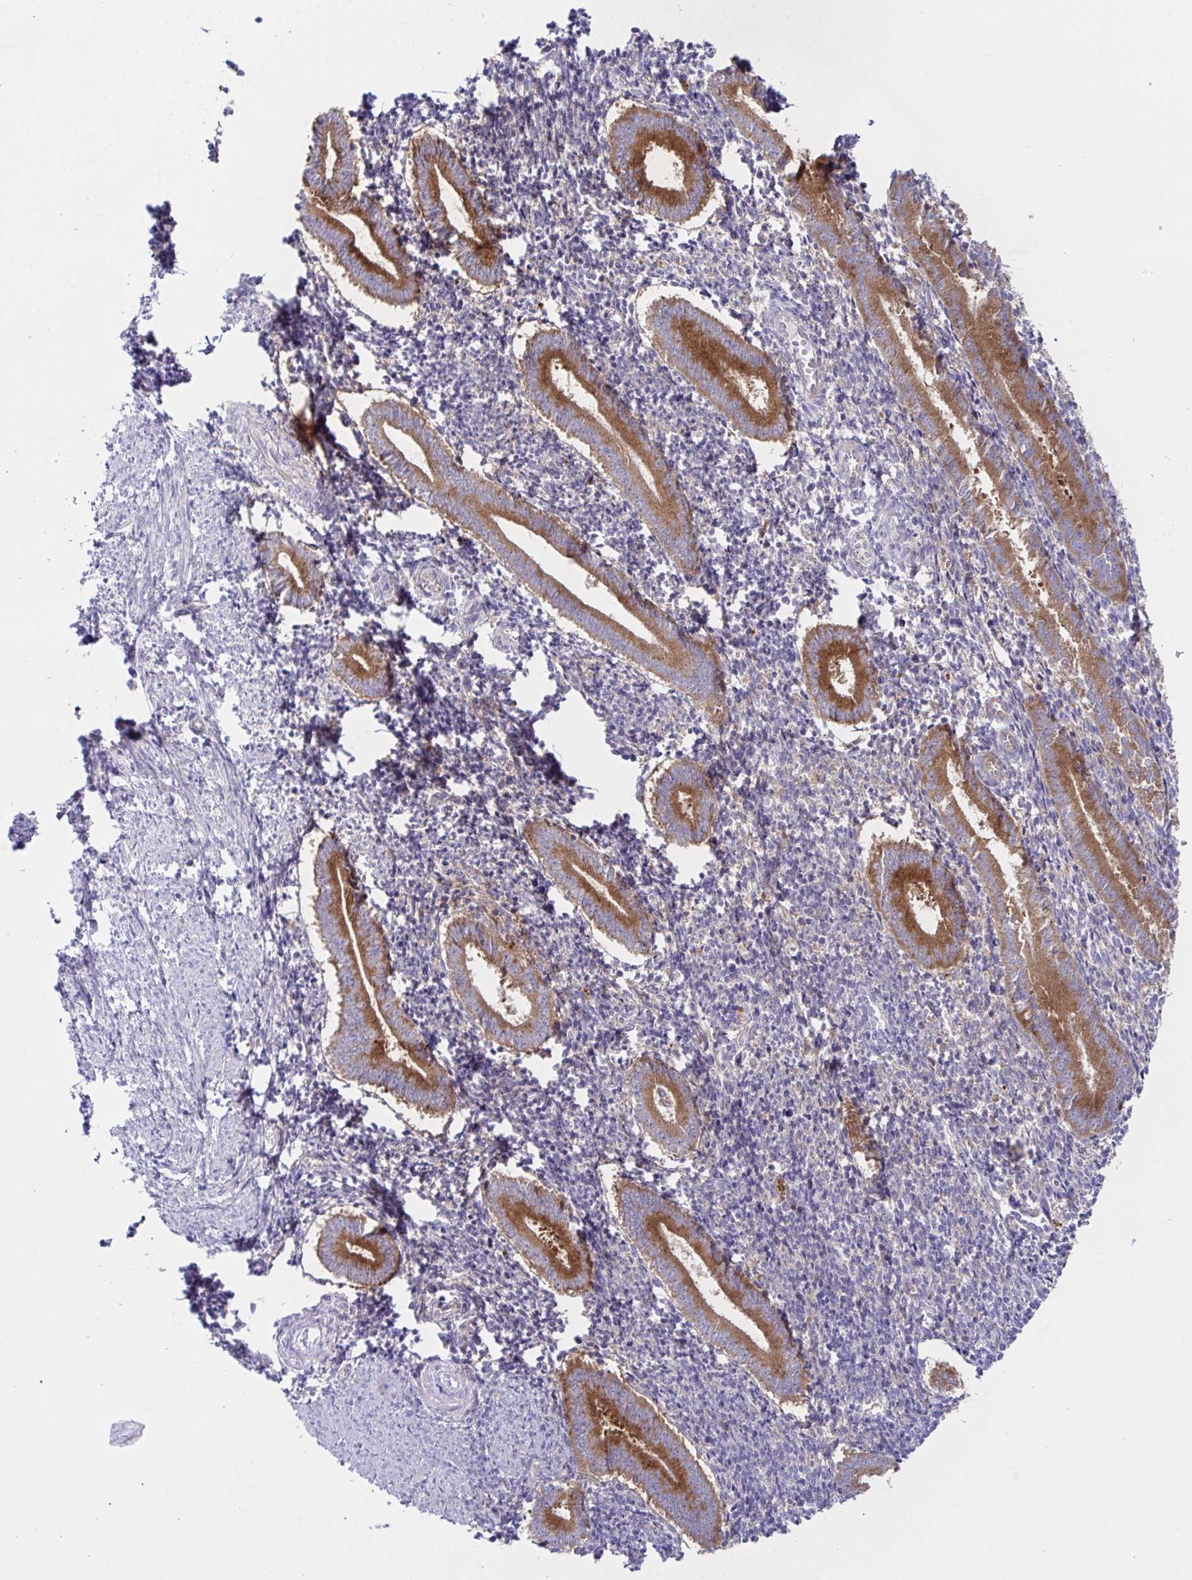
{"staining": {"intensity": "negative", "quantity": "none", "location": "none"}, "tissue": "endometrium", "cell_type": "Cells in endometrial stroma", "image_type": "normal", "snomed": [{"axis": "morphology", "description": "Normal tissue, NOS"}, {"axis": "topography", "description": "Endometrium"}], "caption": "This is an IHC micrograph of unremarkable human endometrium. There is no positivity in cells in endometrial stroma.", "gene": "FAU", "patient": {"sex": "female", "age": 25}}